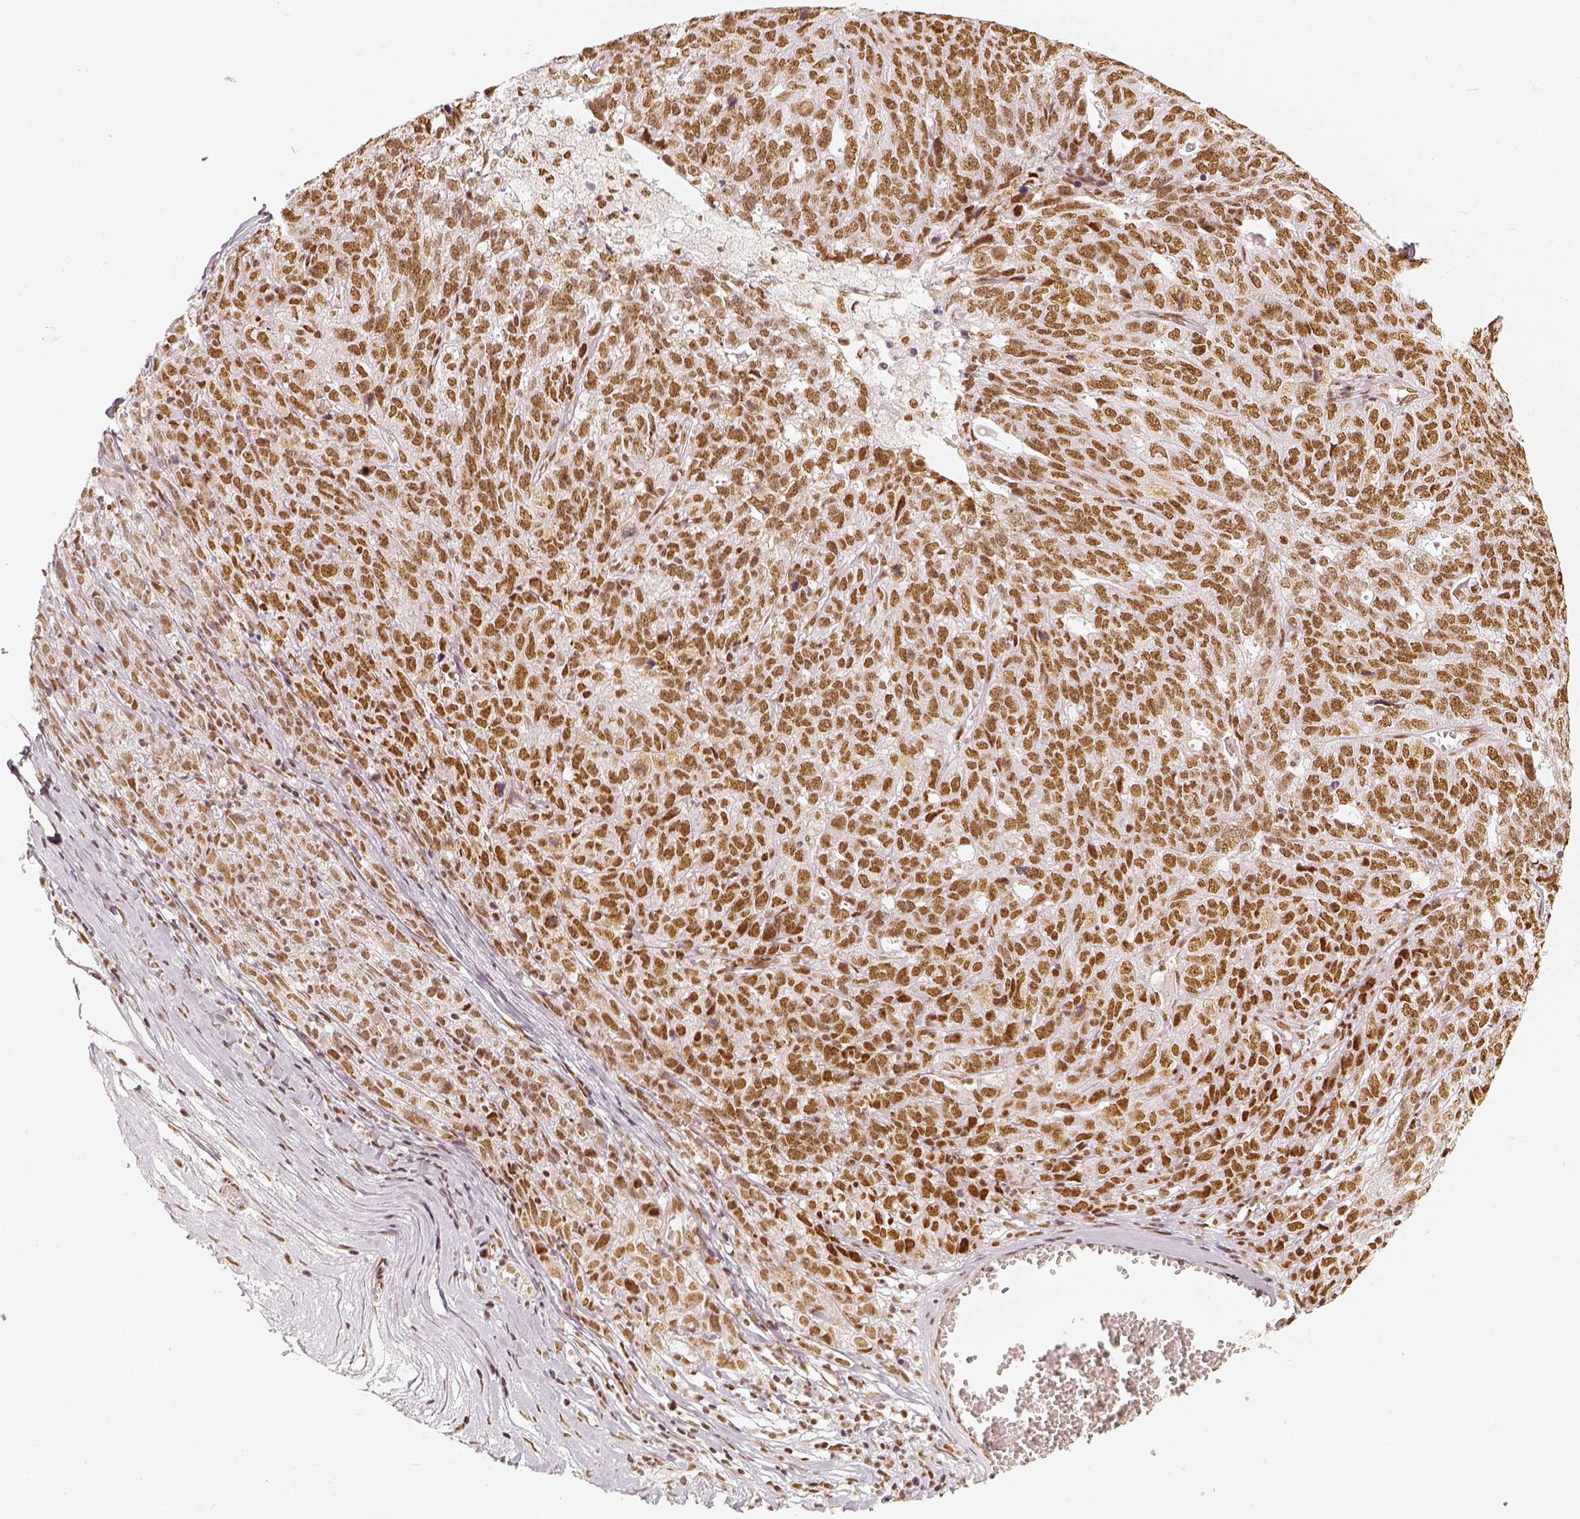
{"staining": {"intensity": "moderate", "quantity": ">75%", "location": "nuclear"}, "tissue": "ovarian cancer", "cell_type": "Tumor cells", "image_type": "cancer", "snomed": [{"axis": "morphology", "description": "Cystadenocarcinoma, serous, NOS"}, {"axis": "topography", "description": "Ovary"}], "caption": "A micrograph of human ovarian serous cystadenocarcinoma stained for a protein displays moderate nuclear brown staining in tumor cells. (DAB (3,3'-diaminobenzidine) IHC, brown staining for protein, blue staining for nuclei).", "gene": "KDM5B", "patient": {"sex": "female", "age": 71}}